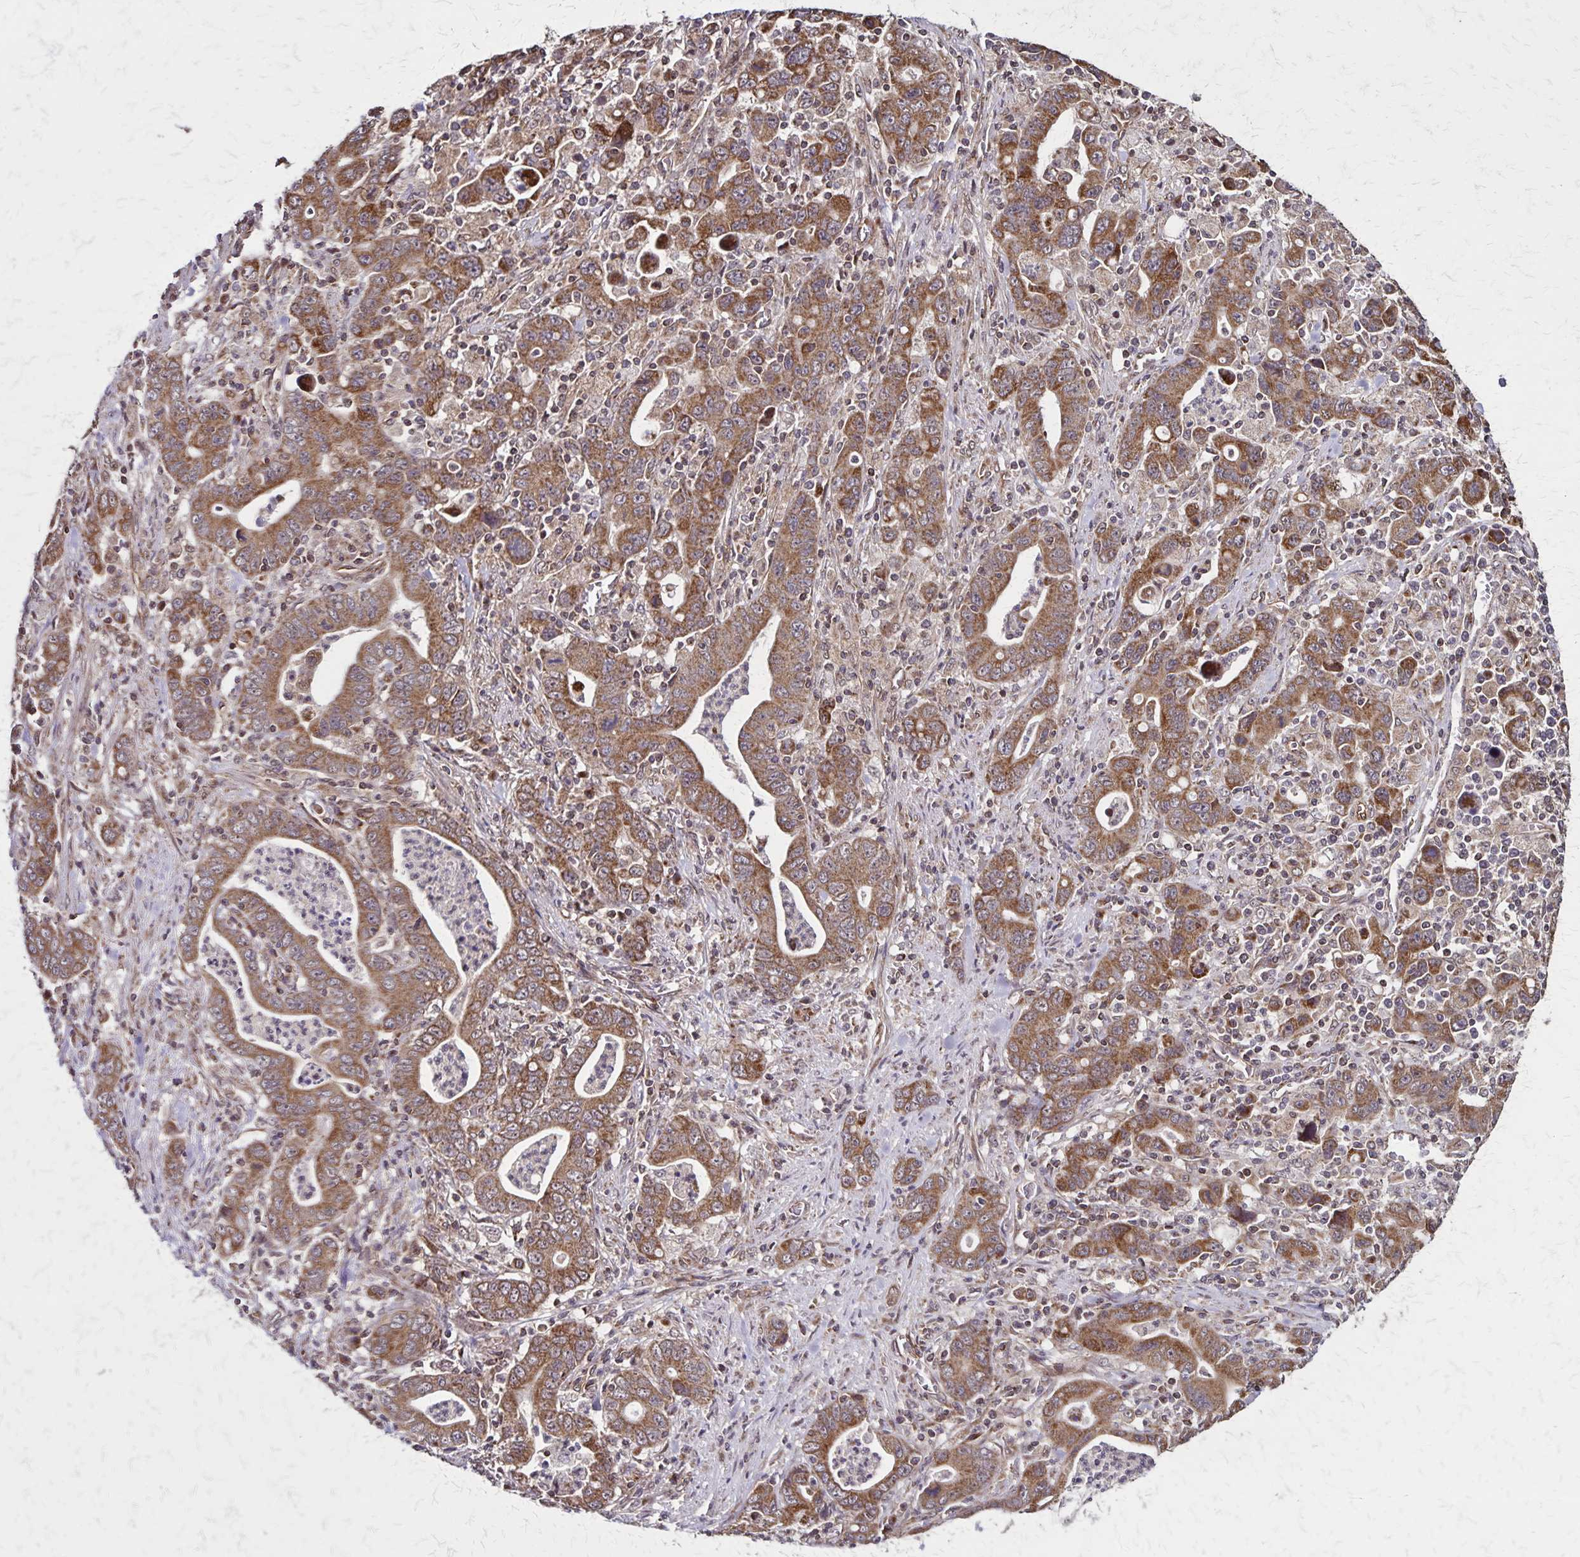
{"staining": {"intensity": "moderate", "quantity": ">75%", "location": "cytoplasmic/membranous"}, "tissue": "stomach cancer", "cell_type": "Tumor cells", "image_type": "cancer", "snomed": [{"axis": "morphology", "description": "Adenocarcinoma, NOS"}, {"axis": "topography", "description": "Stomach, upper"}], "caption": "Brown immunohistochemical staining in human stomach cancer (adenocarcinoma) reveals moderate cytoplasmic/membranous expression in approximately >75% of tumor cells.", "gene": "NFS1", "patient": {"sex": "male", "age": 69}}